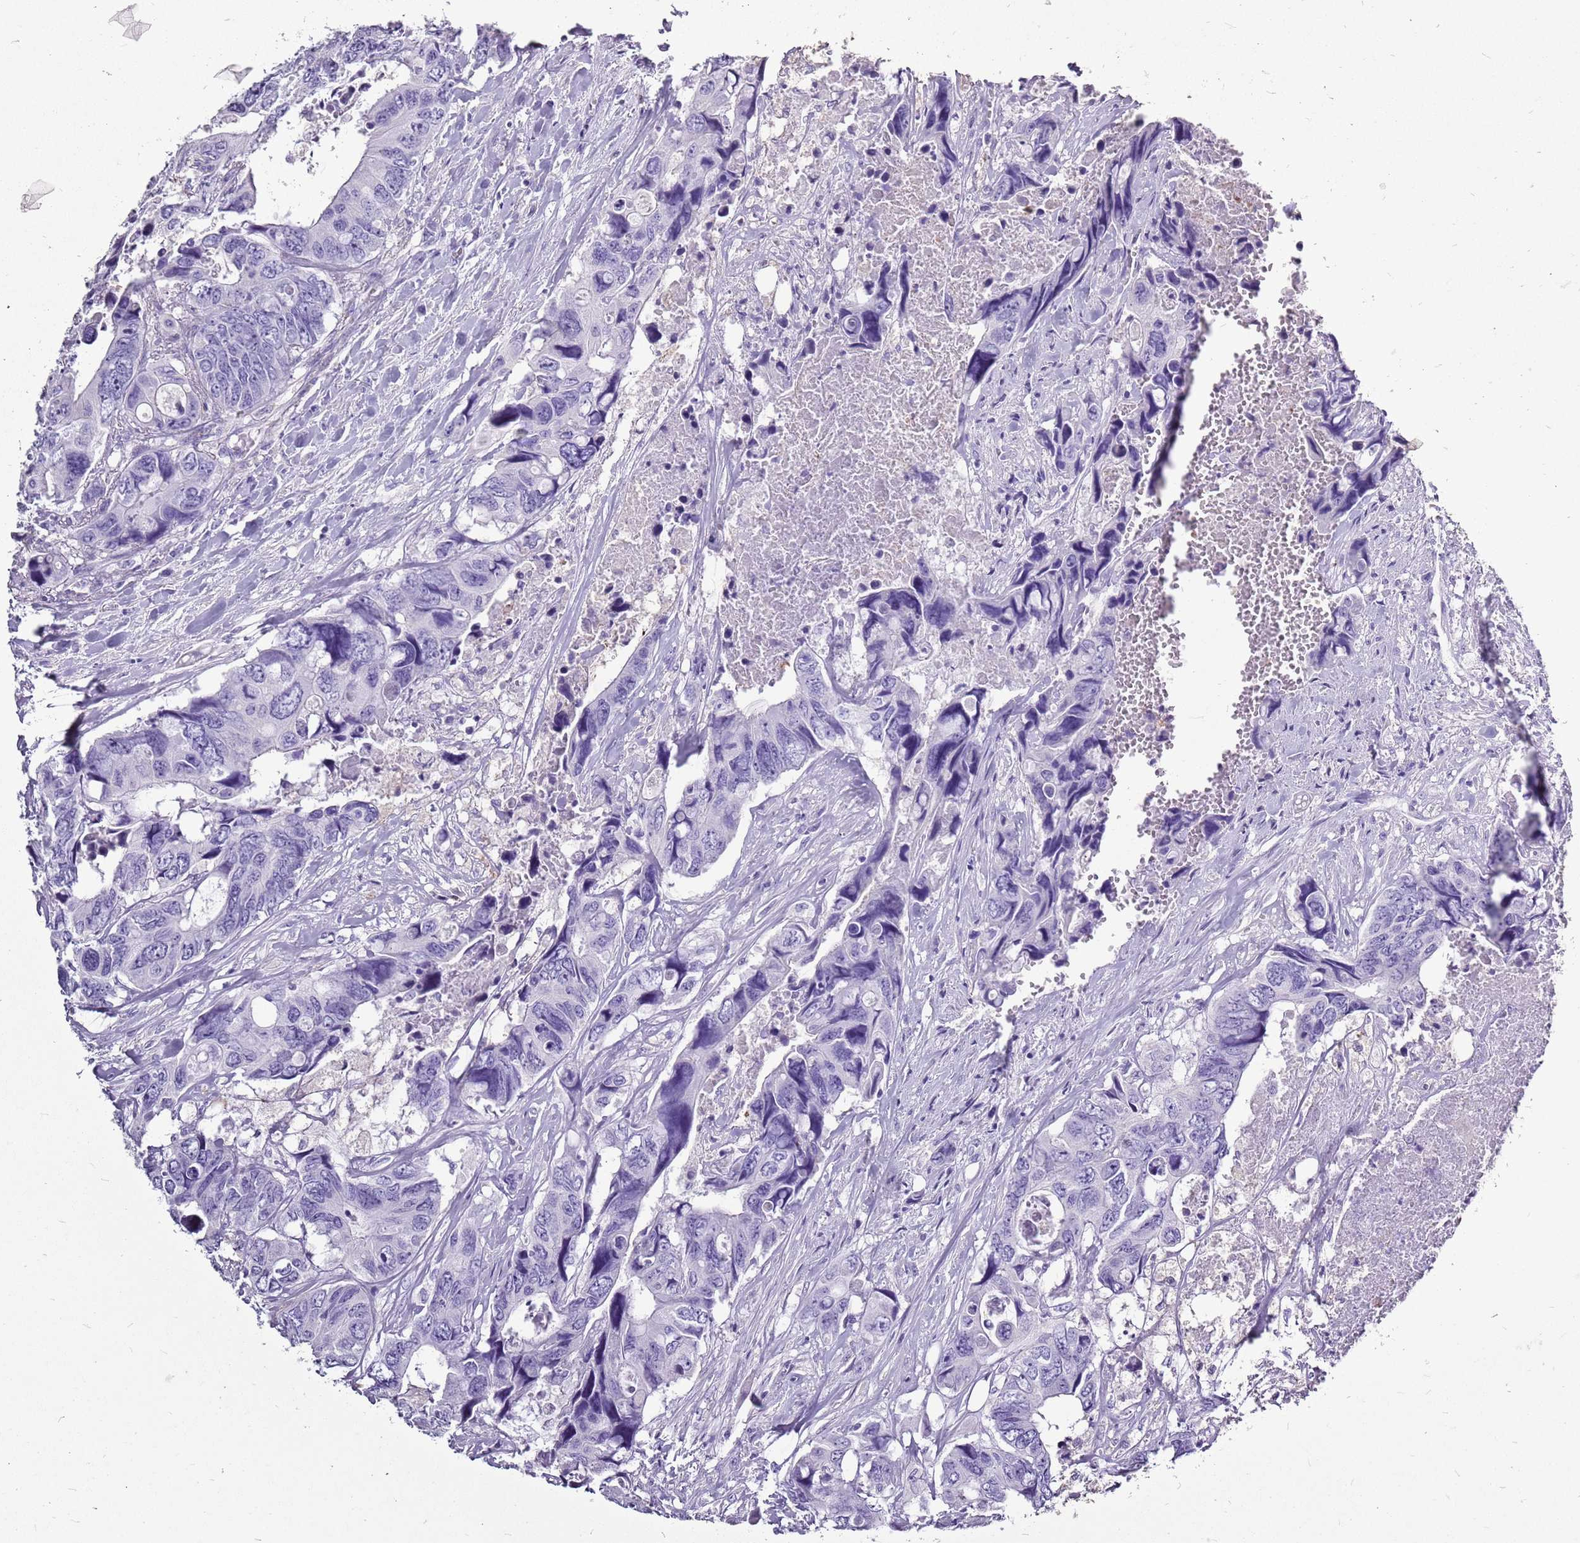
{"staining": {"intensity": "negative", "quantity": "none", "location": "none"}, "tissue": "colorectal cancer", "cell_type": "Tumor cells", "image_type": "cancer", "snomed": [{"axis": "morphology", "description": "Adenocarcinoma, NOS"}, {"axis": "topography", "description": "Rectum"}], "caption": "Protein analysis of colorectal adenocarcinoma shows no significant staining in tumor cells.", "gene": "ACSS3", "patient": {"sex": "male", "age": 57}}